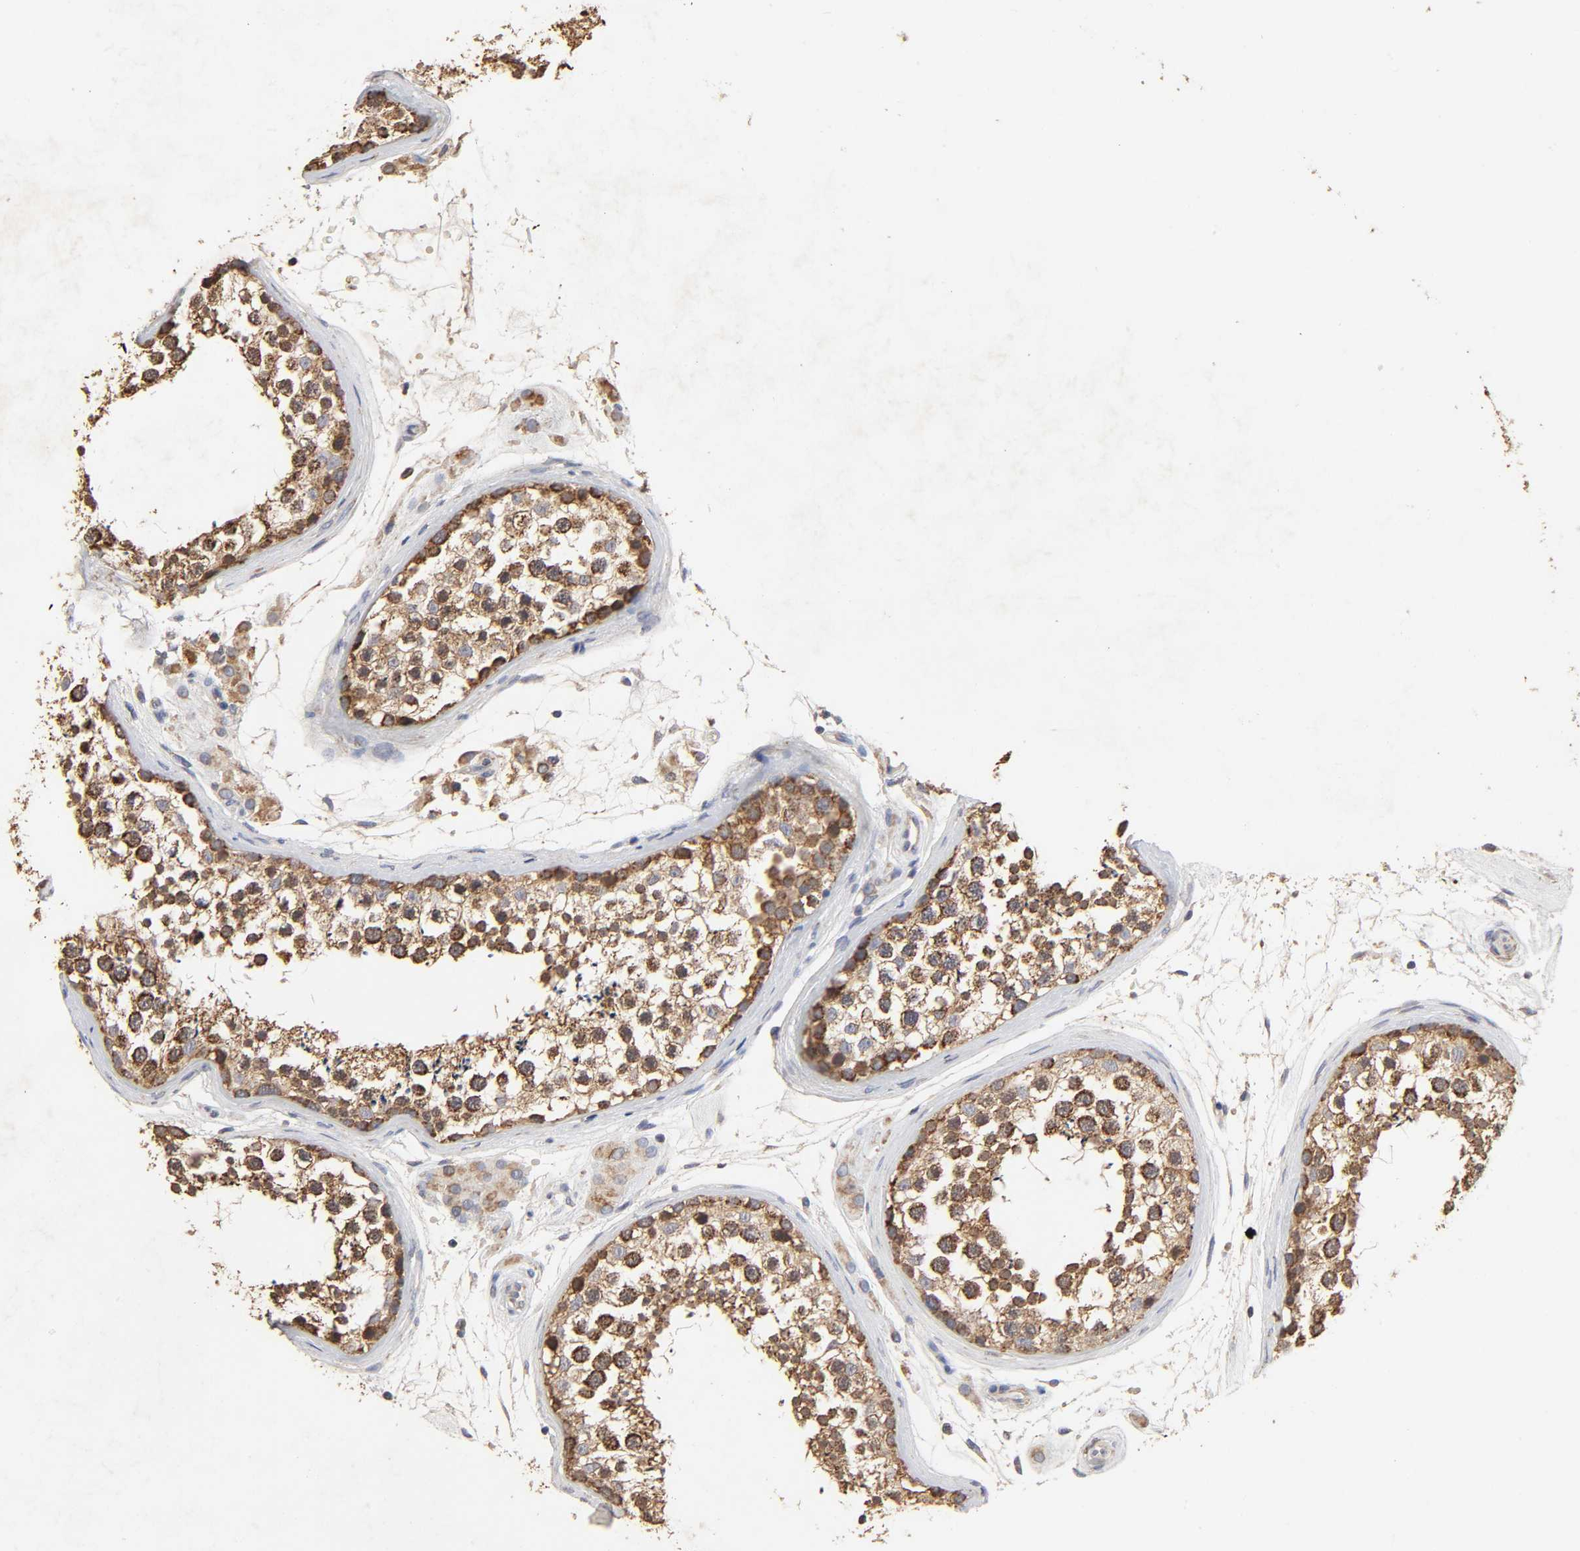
{"staining": {"intensity": "strong", "quantity": ">75%", "location": "cytoplasmic/membranous"}, "tissue": "testis", "cell_type": "Cells in seminiferous ducts", "image_type": "normal", "snomed": [{"axis": "morphology", "description": "Normal tissue, NOS"}, {"axis": "topography", "description": "Testis"}], "caption": "Testis stained for a protein displays strong cytoplasmic/membranous positivity in cells in seminiferous ducts. Immunohistochemistry (ihc) stains the protein in brown and the nuclei are stained blue.", "gene": "CYCS", "patient": {"sex": "male", "age": 46}}